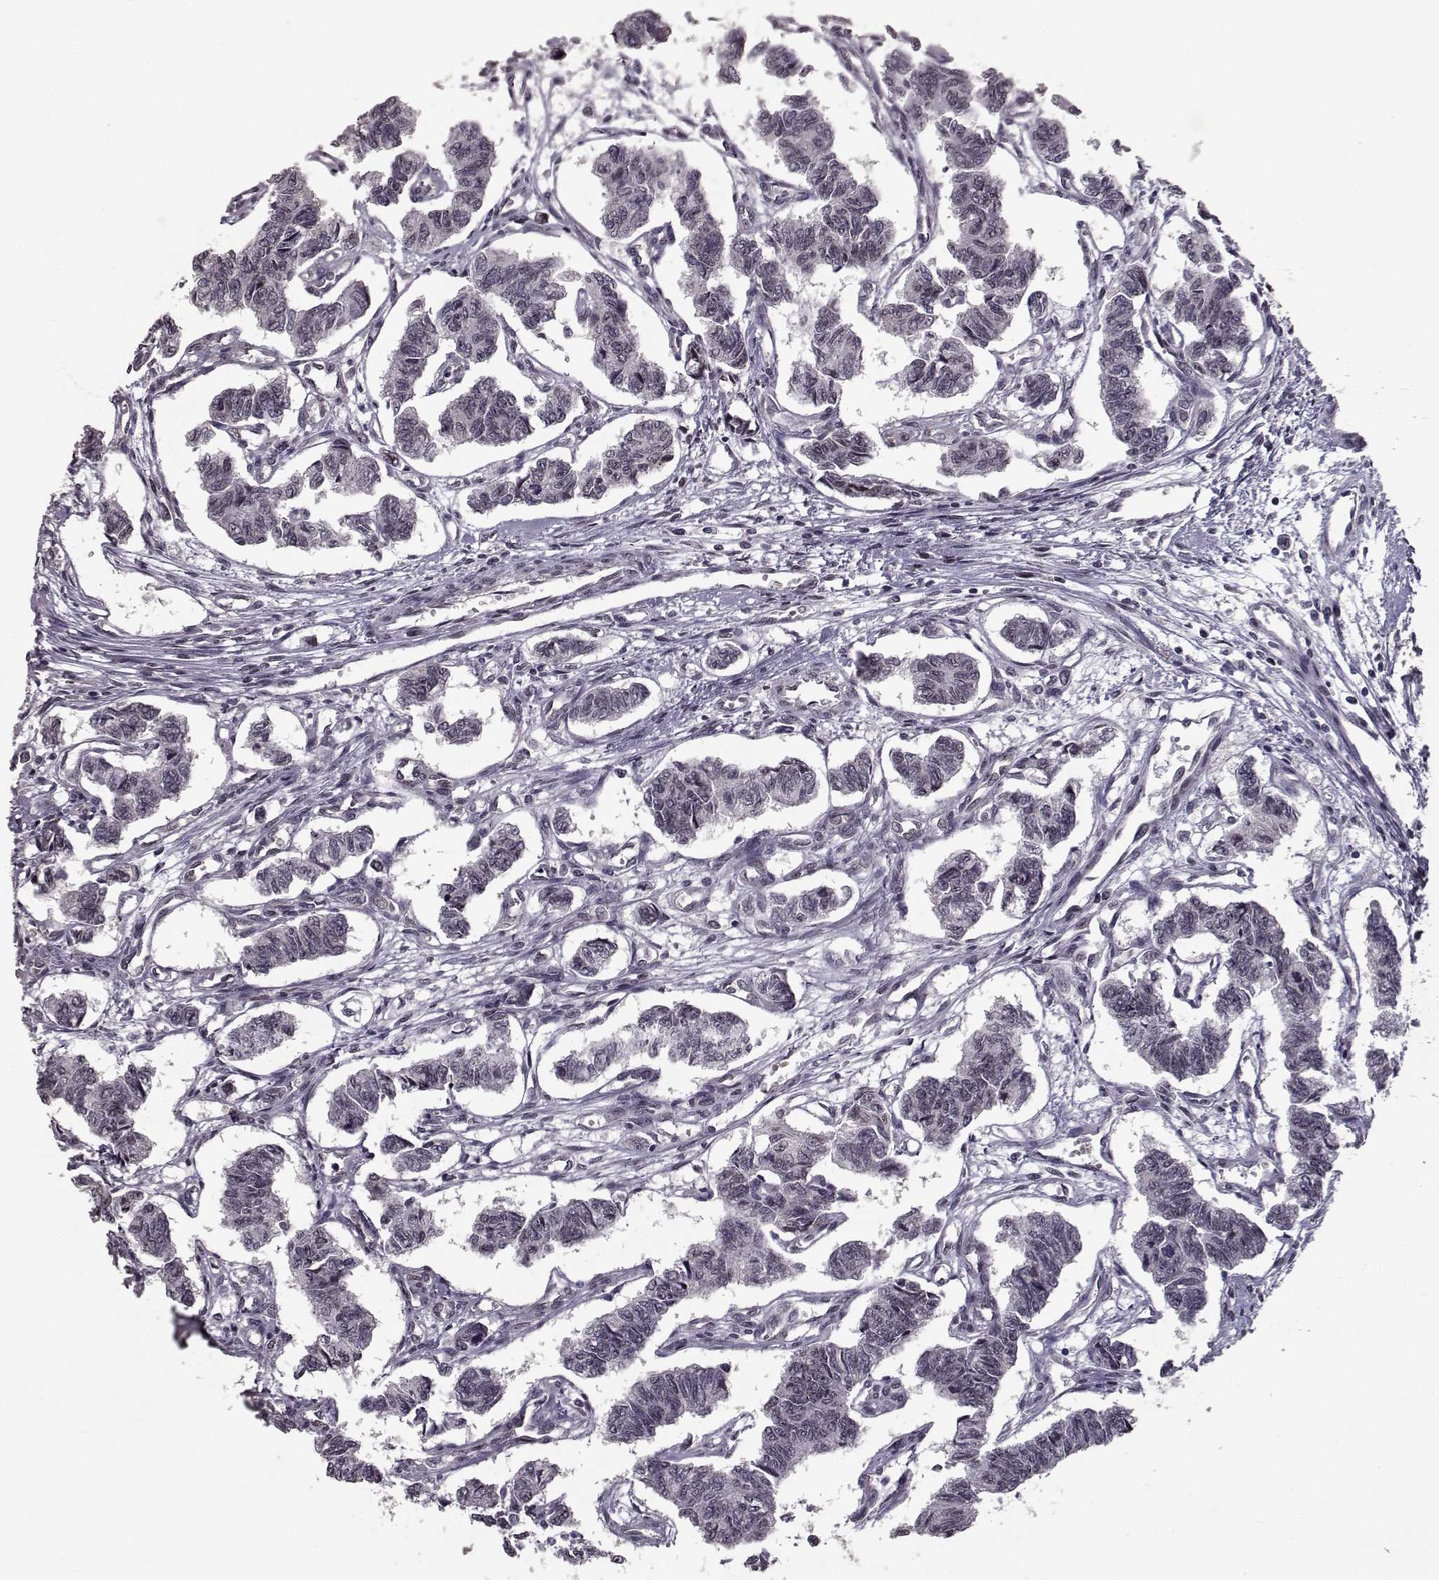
{"staining": {"intensity": "negative", "quantity": "none", "location": "none"}, "tissue": "carcinoid", "cell_type": "Tumor cells", "image_type": "cancer", "snomed": [{"axis": "morphology", "description": "Carcinoid, malignant, NOS"}, {"axis": "topography", "description": "Kidney"}], "caption": "Image shows no significant protein expression in tumor cells of carcinoid (malignant).", "gene": "NUP37", "patient": {"sex": "female", "age": 41}}